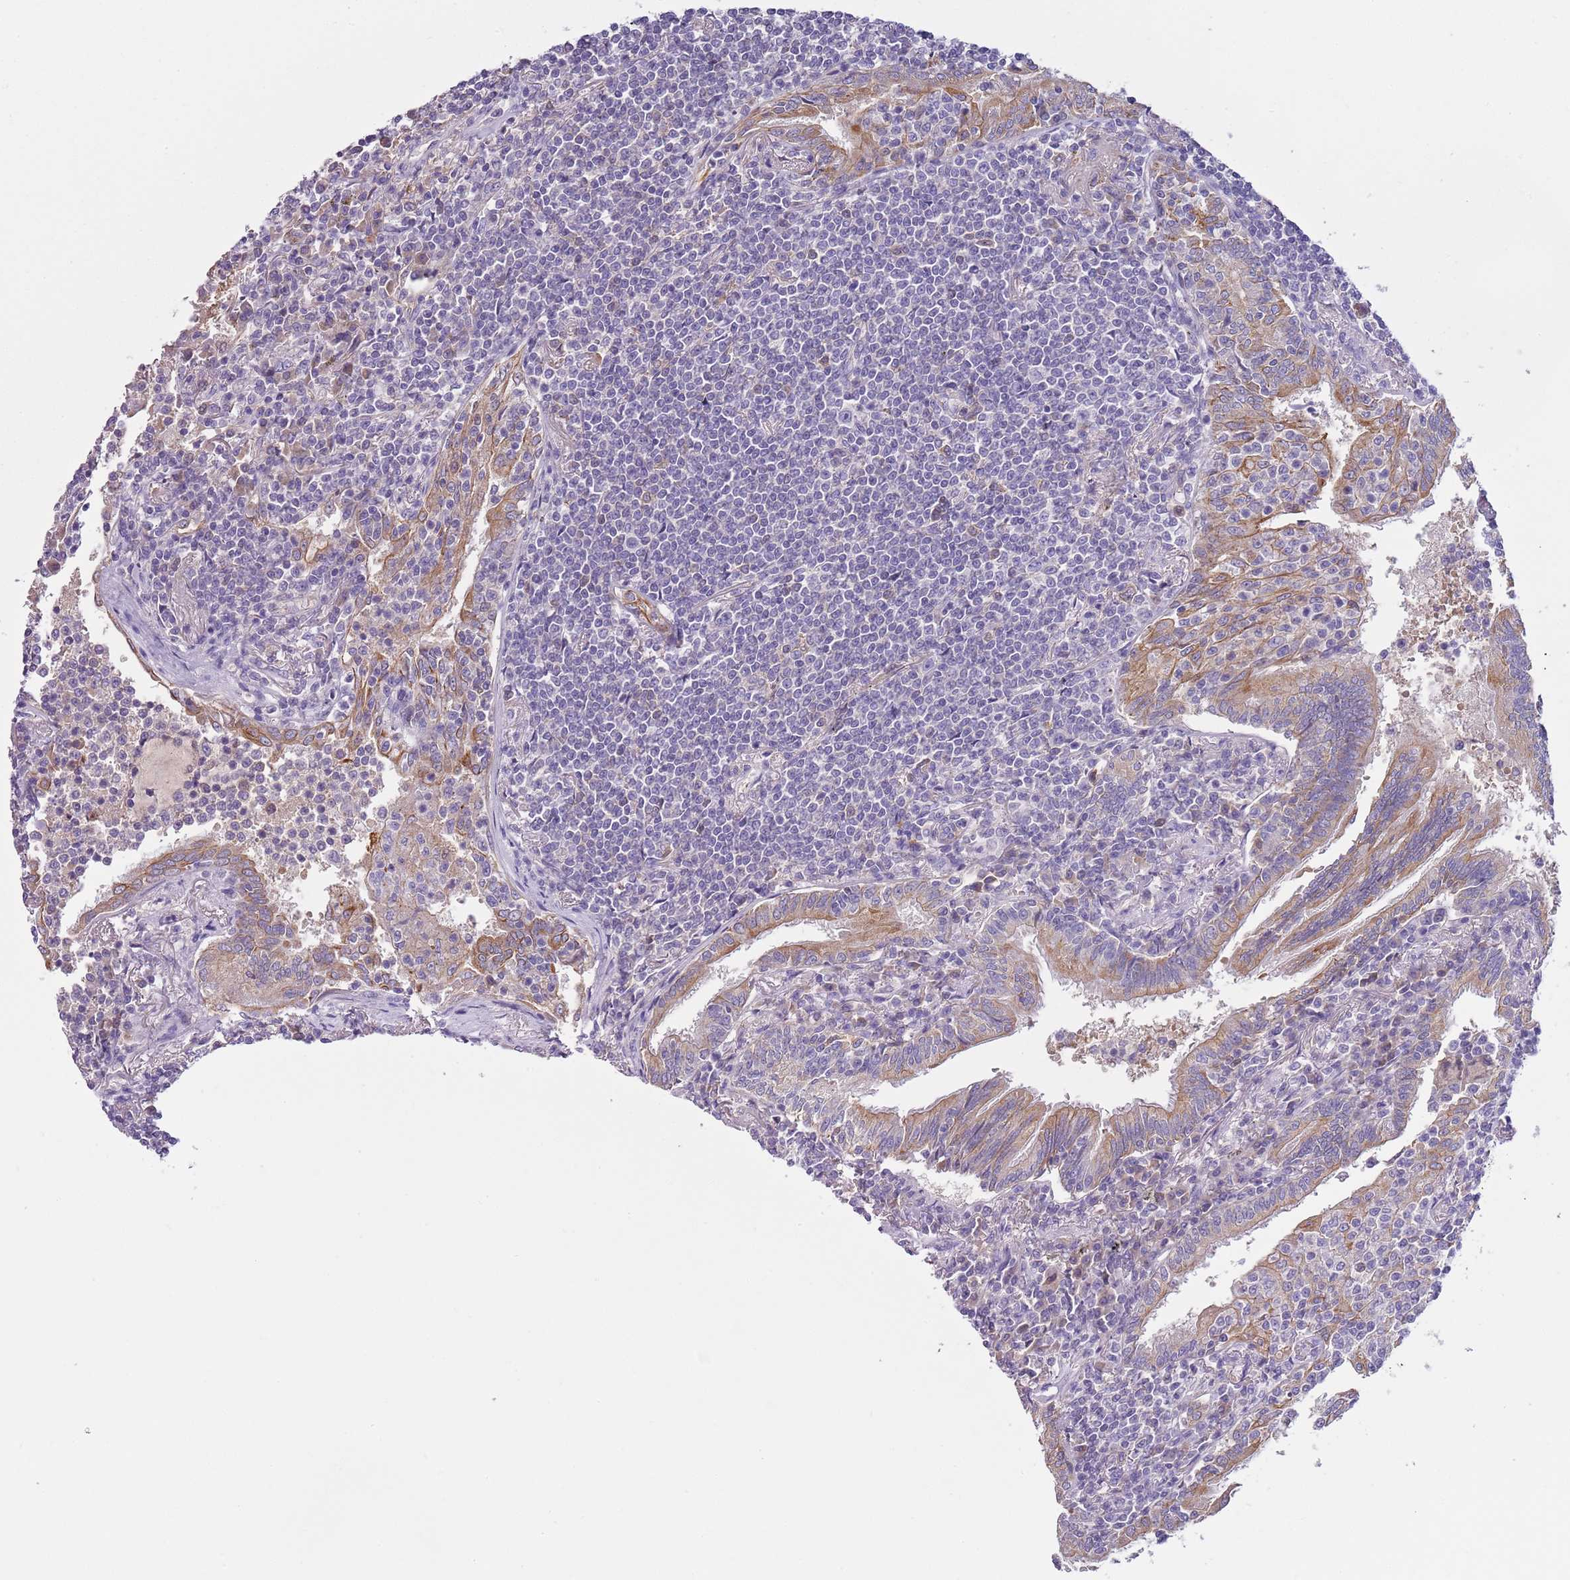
{"staining": {"intensity": "negative", "quantity": "none", "location": "none"}, "tissue": "lymphoma", "cell_type": "Tumor cells", "image_type": "cancer", "snomed": [{"axis": "morphology", "description": "Malignant lymphoma, non-Hodgkin's type, Low grade"}, {"axis": "topography", "description": "Lung"}], "caption": "A photomicrograph of low-grade malignant lymphoma, non-Hodgkin's type stained for a protein exhibits no brown staining in tumor cells. The staining is performed using DAB (3,3'-diaminobenzidine) brown chromogen with nuclei counter-stained in using hematoxylin.", "gene": "HES3", "patient": {"sex": "female", "age": 71}}